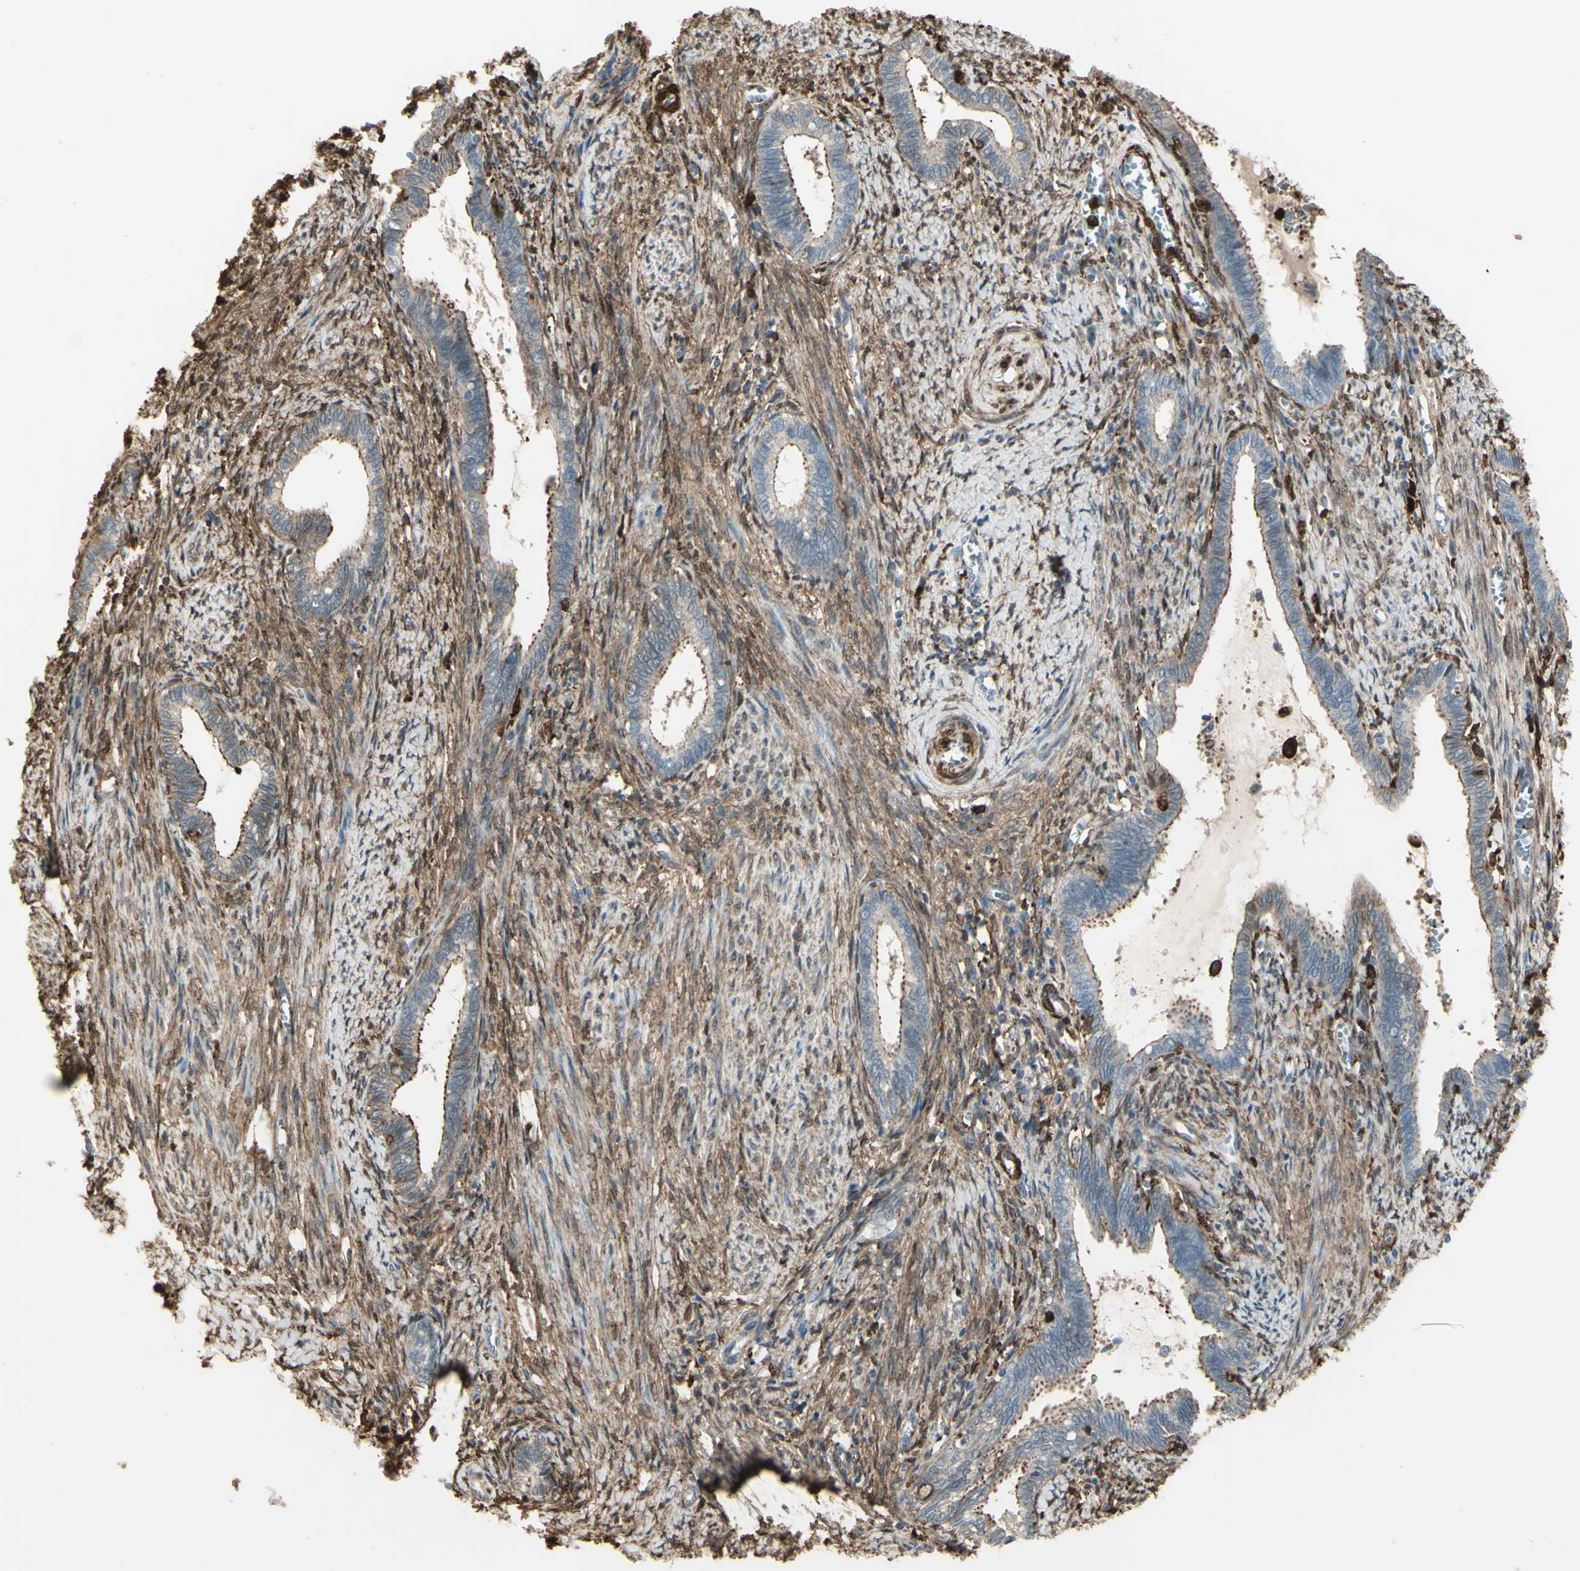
{"staining": {"intensity": "negative", "quantity": "none", "location": "none"}, "tissue": "cervical cancer", "cell_type": "Tumor cells", "image_type": "cancer", "snomed": [{"axis": "morphology", "description": "Adenocarcinoma, NOS"}, {"axis": "topography", "description": "Cervix"}], "caption": "Immunohistochemistry (IHC) of human adenocarcinoma (cervical) shows no positivity in tumor cells.", "gene": "GSN", "patient": {"sex": "female", "age": 44}}